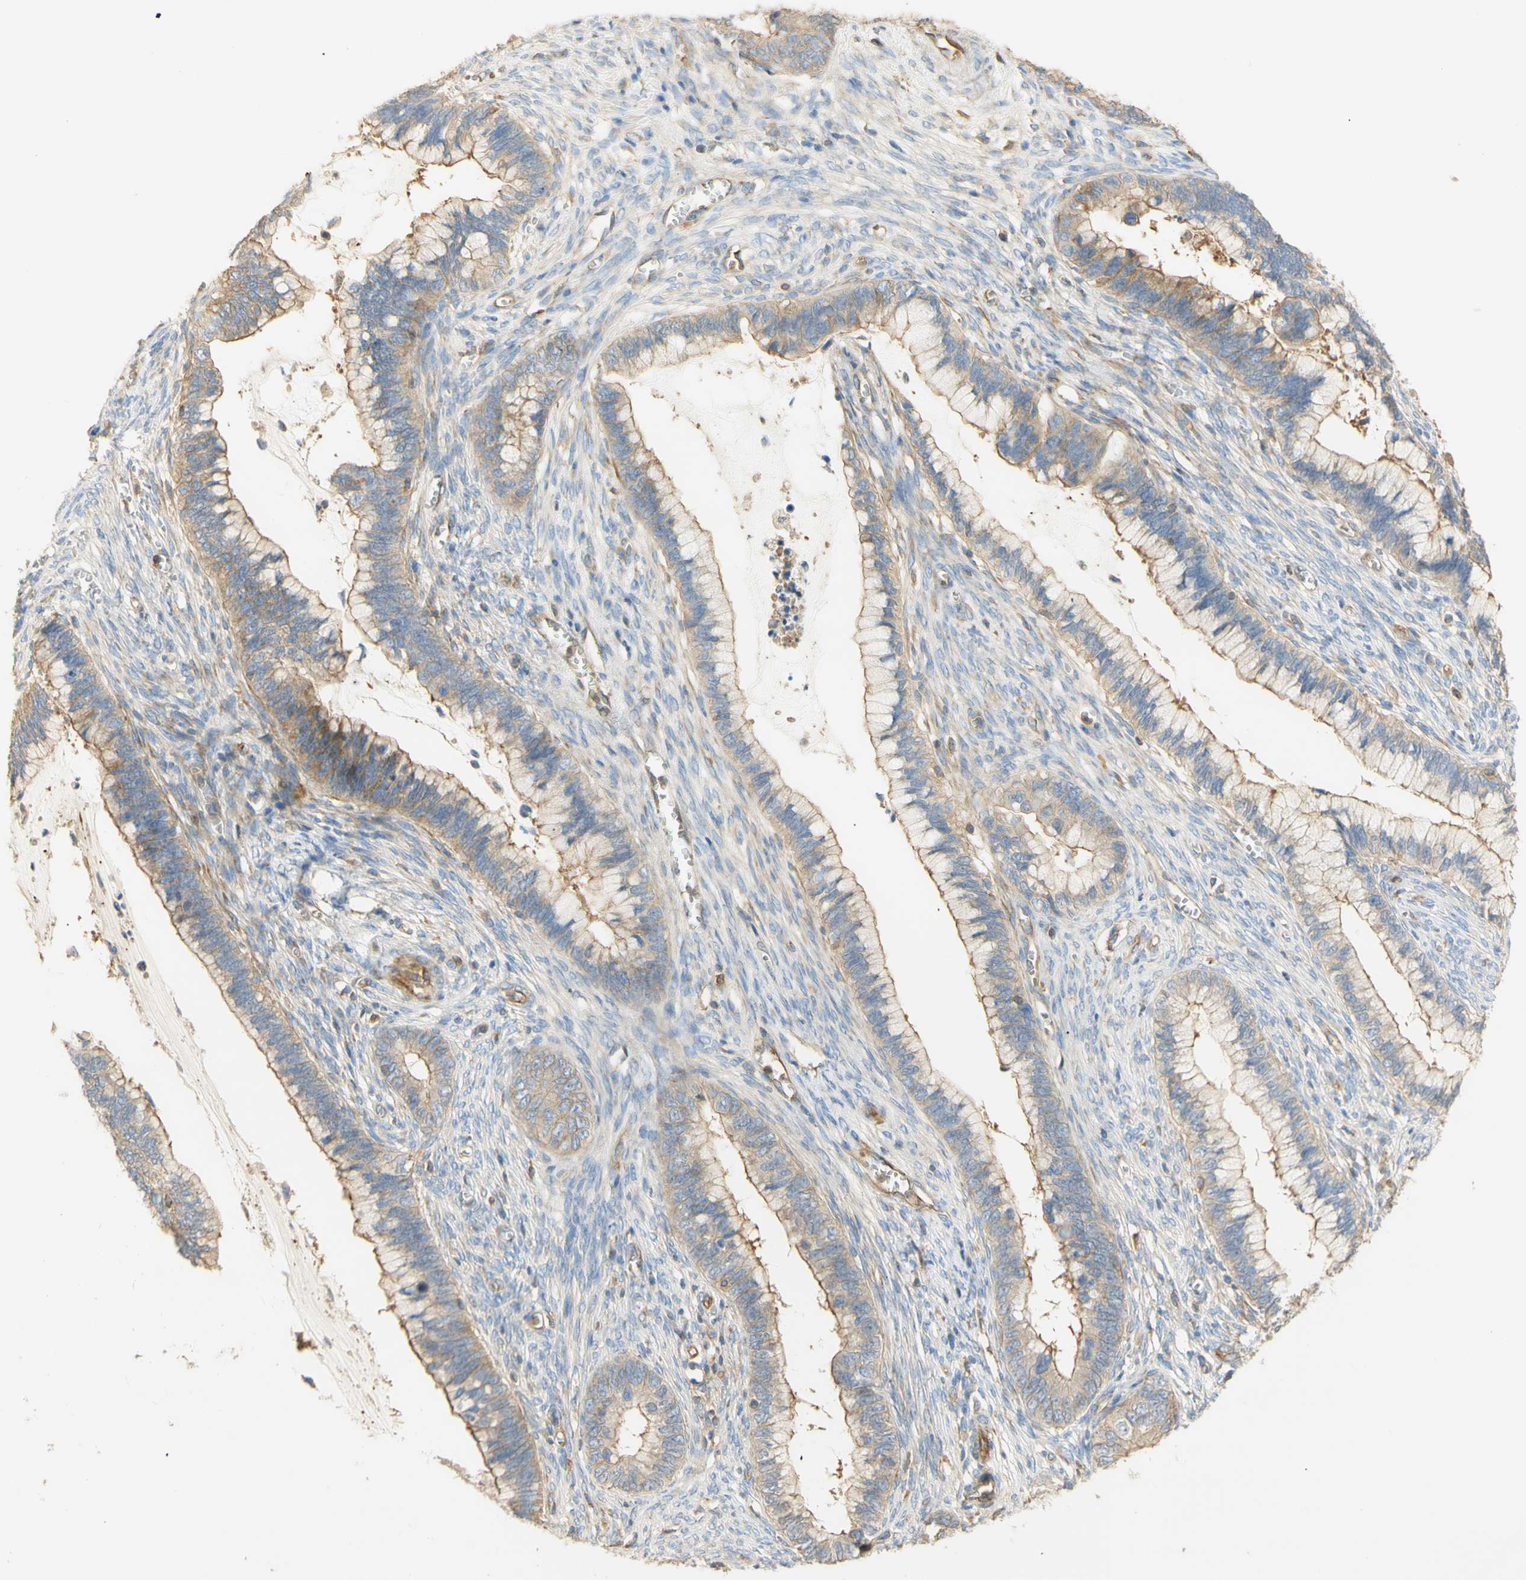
{"staining": {"intensity": "moderate", "quantity": "25%-75%", "location": "cytoplasmic/membranous"}, "tissue": "cervical cancer", "cell_type": "Tumor cells", "image_type": "cancer", "snomed": [{"axis": "morphology", "description": "Adenocarcinoma, NOS"}, {"axis": "topography", "description": "Cervix"}], "caption": "Immunohistochemistry (IHC) (DAB (3,3'-diaminobenzidine)) staining of human cervical cancer displays moderate cytoplasmic/membranous protein staining in approximately 25%-75% of tumor cells.", "gene": "KCNE4", "patient": {"sex": "female", "age": 44}}